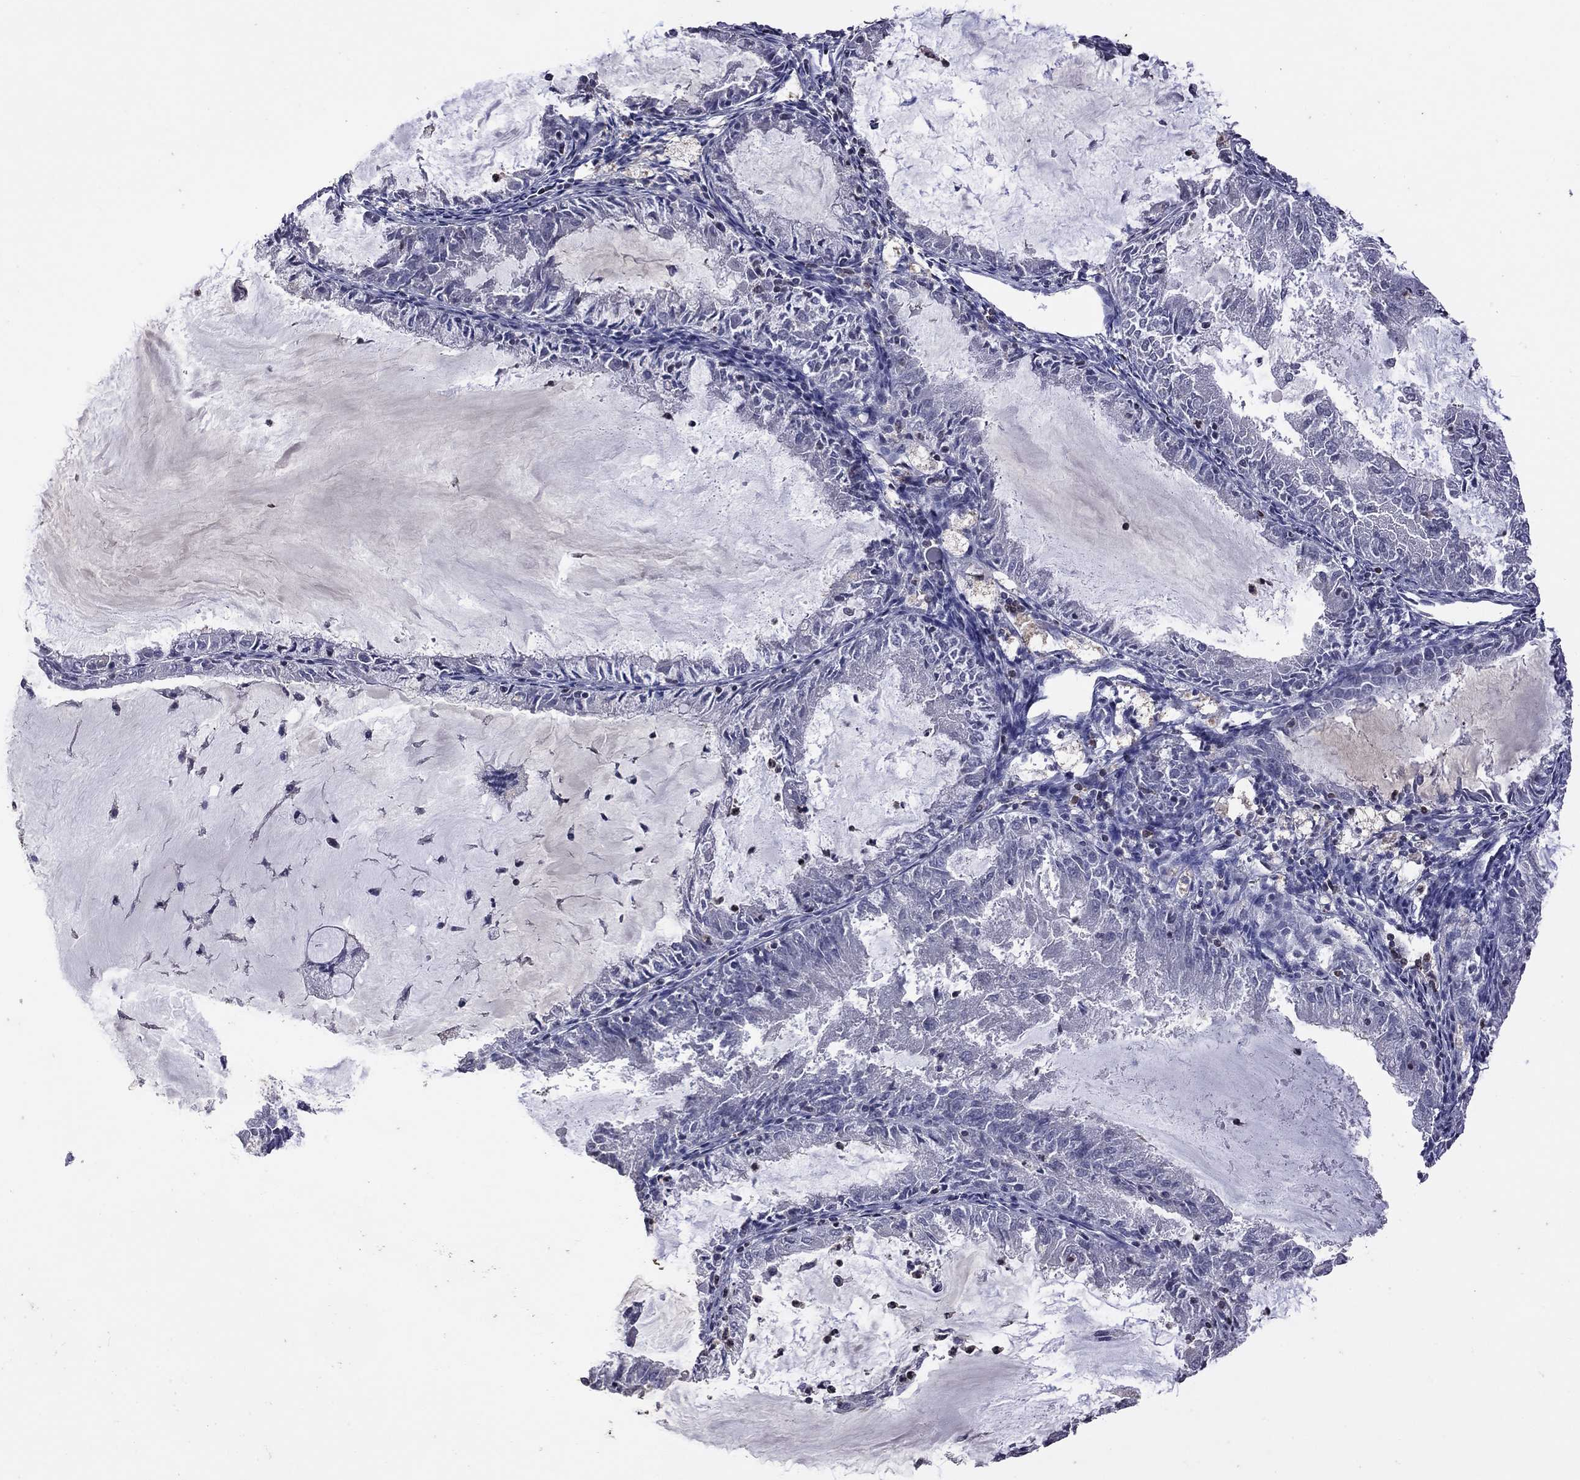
{"staining": {"intensity": "negative", "quantity": "none", "location": "none"}, "tissue": "endometrial cancer", "cell_type": "Tumor cells", "image_type": "cancer", "snomed": [{"axis": "morphology", "description": "Adenocarcinoma, NOS"}, {"axis": "topography", "description": "Endometrium"}], "caption": "IHC micrograph of neoplastic tissue: human adenocarcinoma (endometrial) stained with DAB (3,3'-diaminobenzidine) displays no significant protein expression in tumor cells. (IHC, brightfield microscopy, high magnification).", "gene": "IPCEF1", "patient": {"sex": "female", "age": 57}}